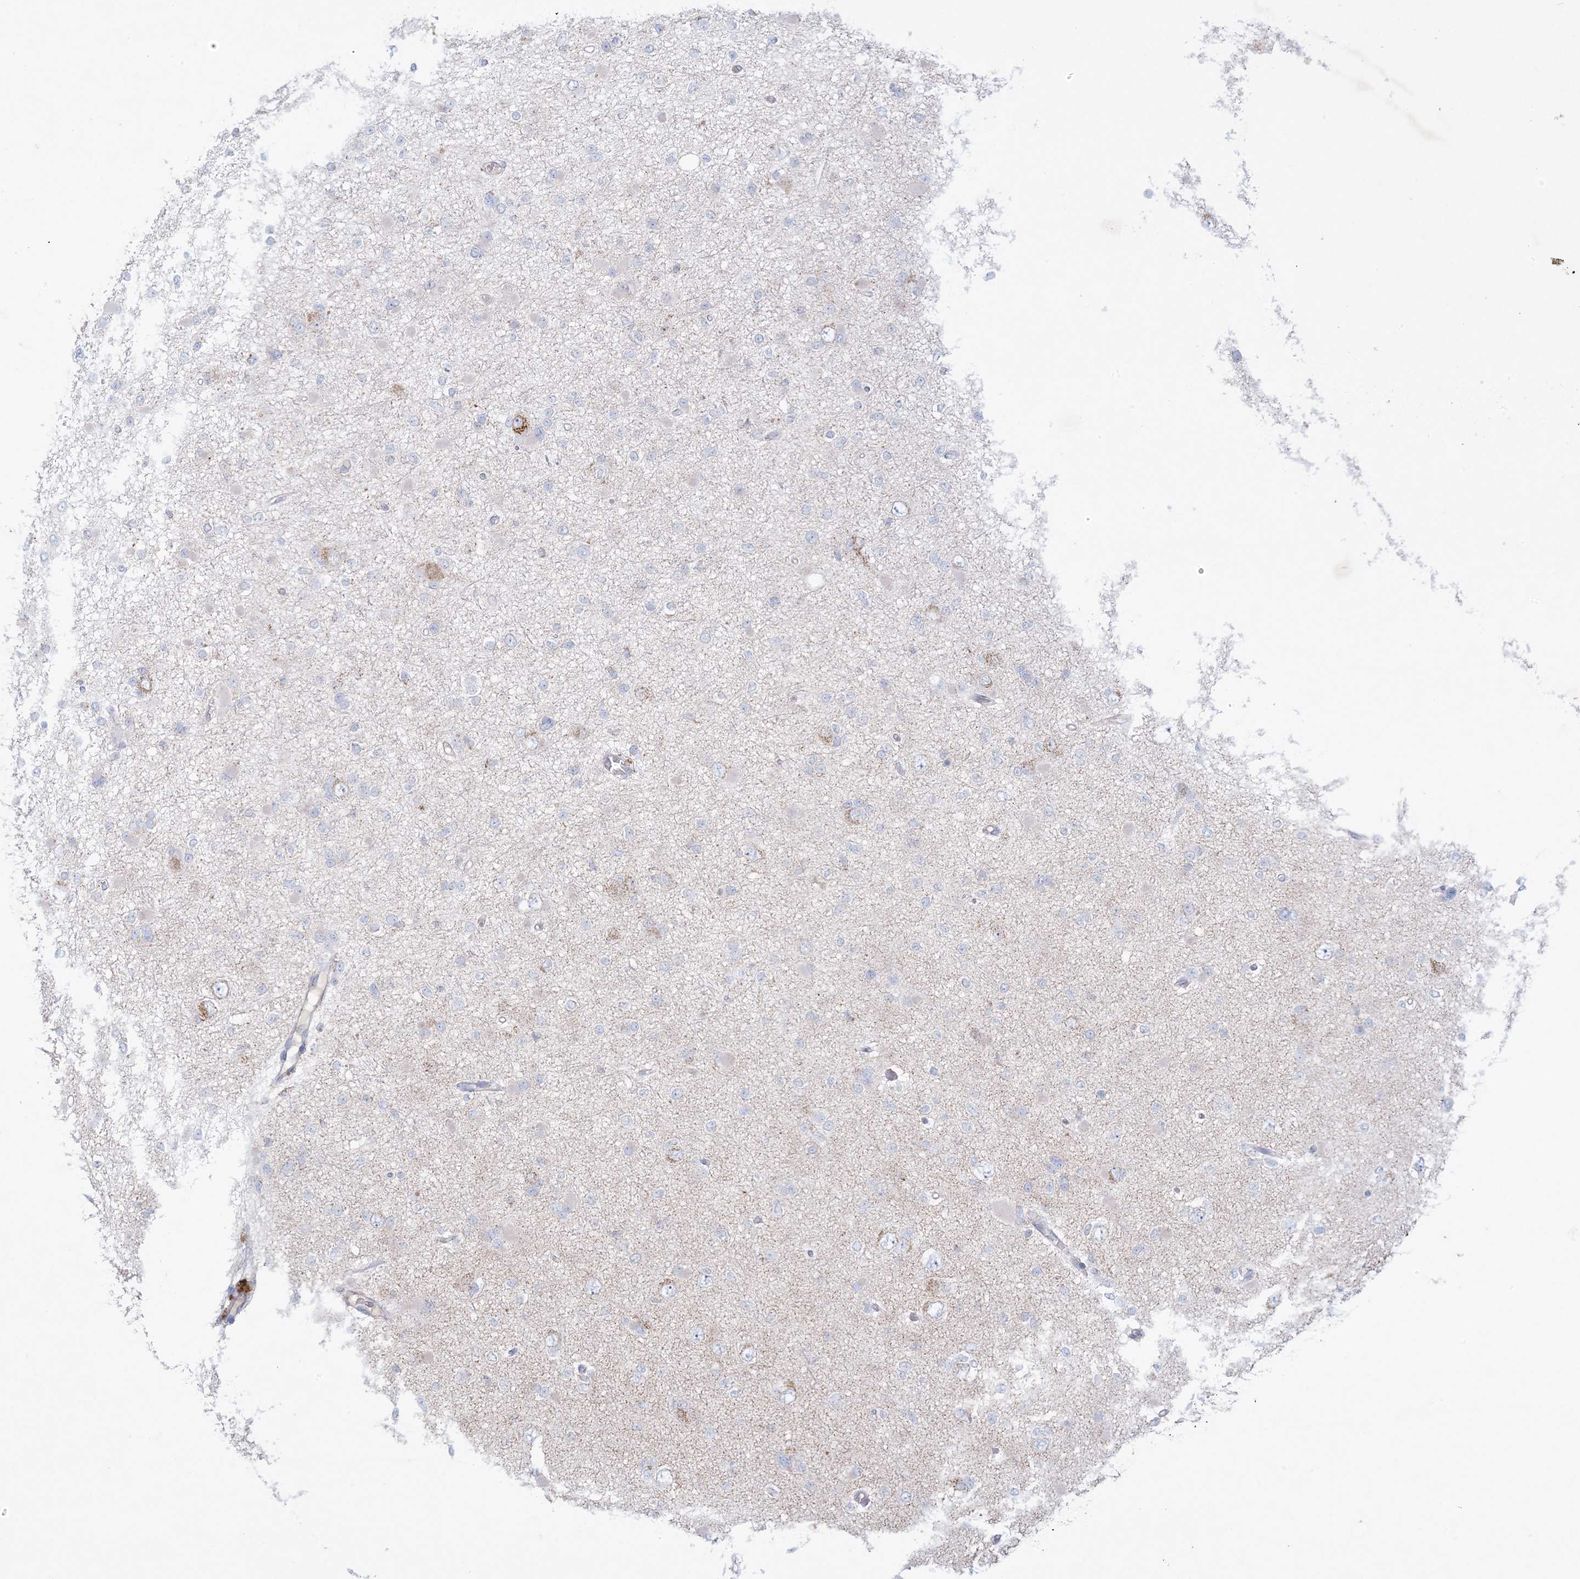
{"staining": {"intensity": "negative", "quantity": "none", "location": "none"}, "tissue": "glioma", "cell_type": "Tumor cells", "image_type": "cancer", "snomed": [{"axis": "morphology", "description": "Glioma, malignant, Low grade"}, {"axis": "topography", "description": "Brain"}], "caption": "Protein analysis of glioma reveals no significant positivity in tumor cells.", "gene": "KCTD6", "patient": {"sex": "female", "age": 22}}